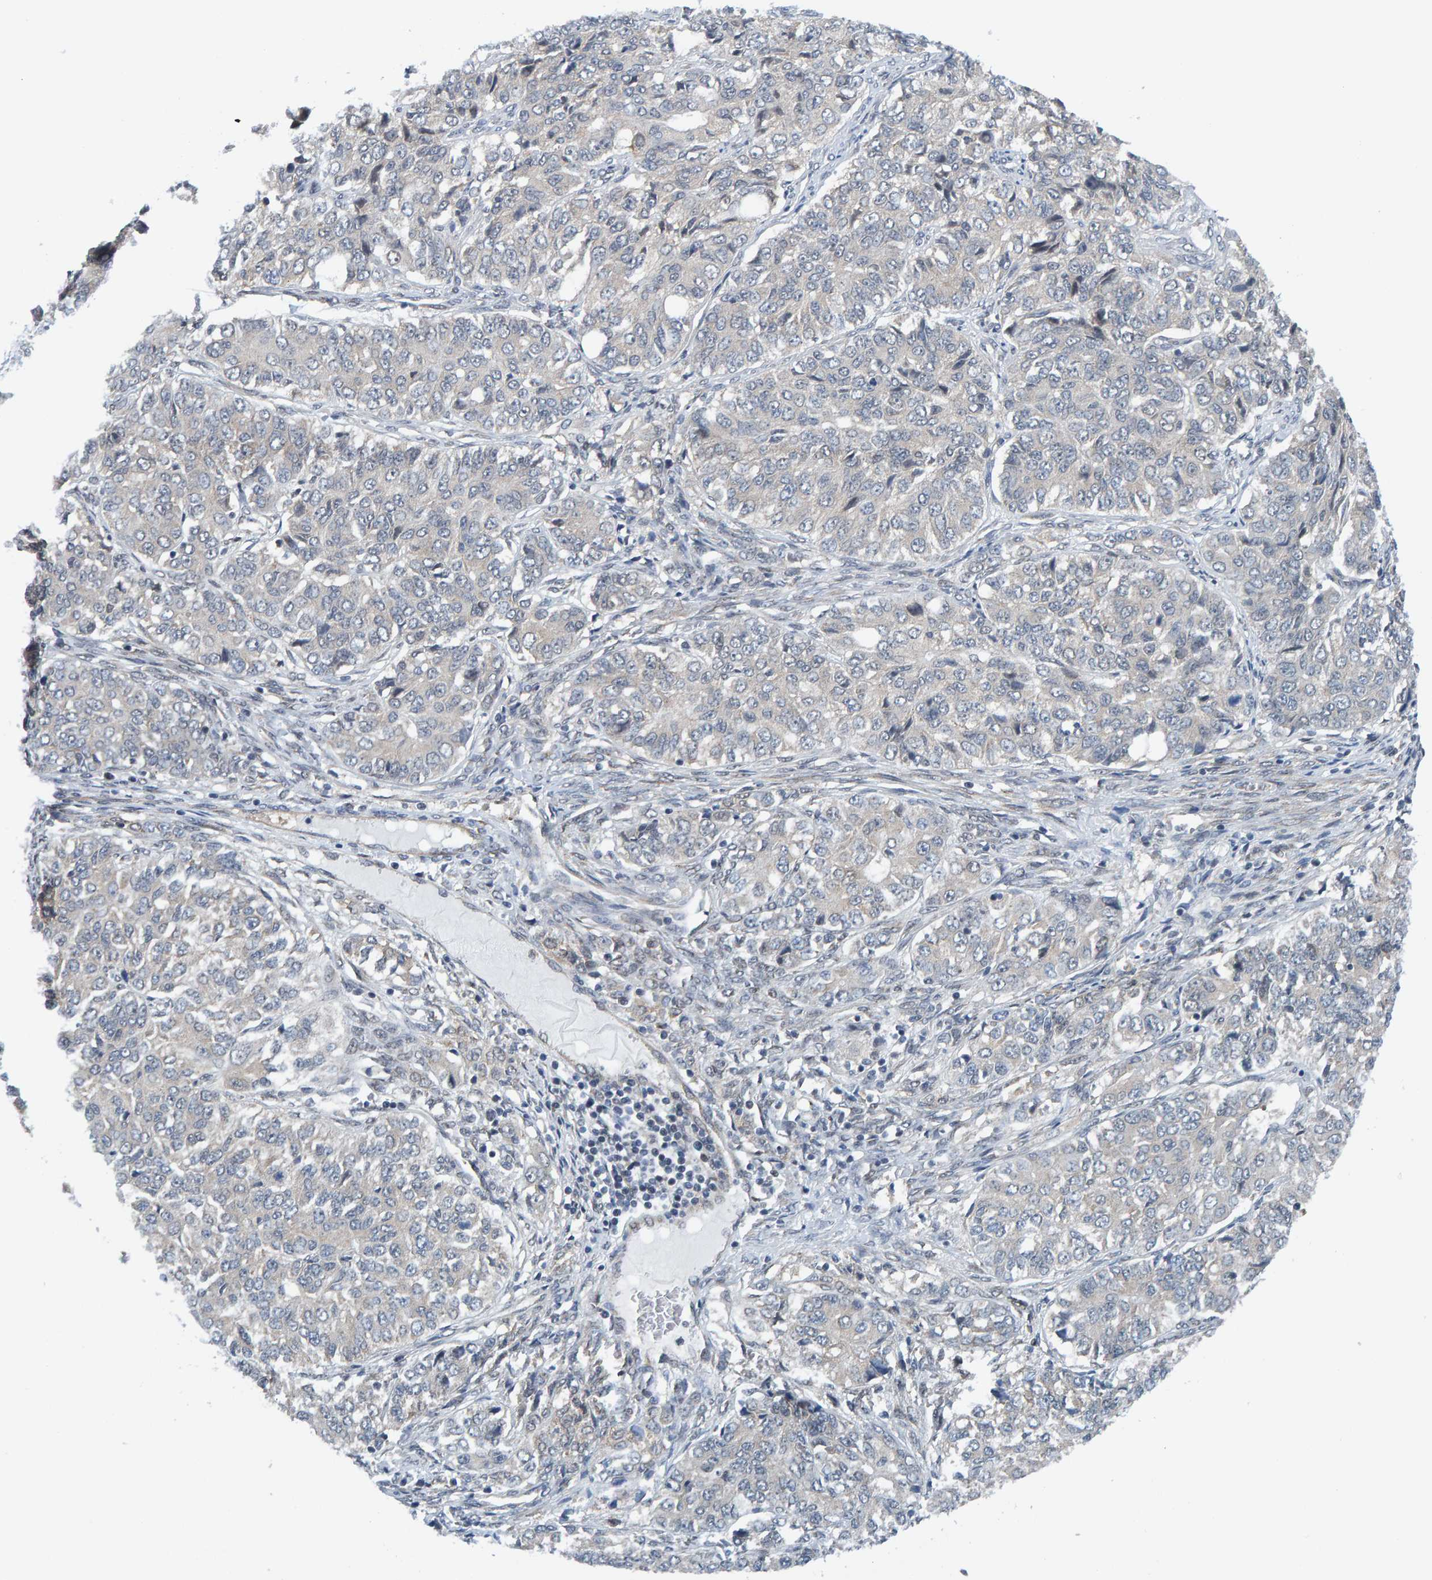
{"staining": {"intensity": "negative", "quantity": "none", "location": "none"}, "tissue": "ovarian cancer", "cell_type": "Tumor cells", "image_type": "cancer", "snomed": [{"axis": "morphology", "description": "Carcinoma, endometroid"}, {"axis": "topography", "description": "Ovary"}], "caption": "Ovarian cancer was stained to show a protein in brown. There is no significant staining in tumor cells.", "gene": "SCRN2", "patient": {"sex": "female", "age": 51}}